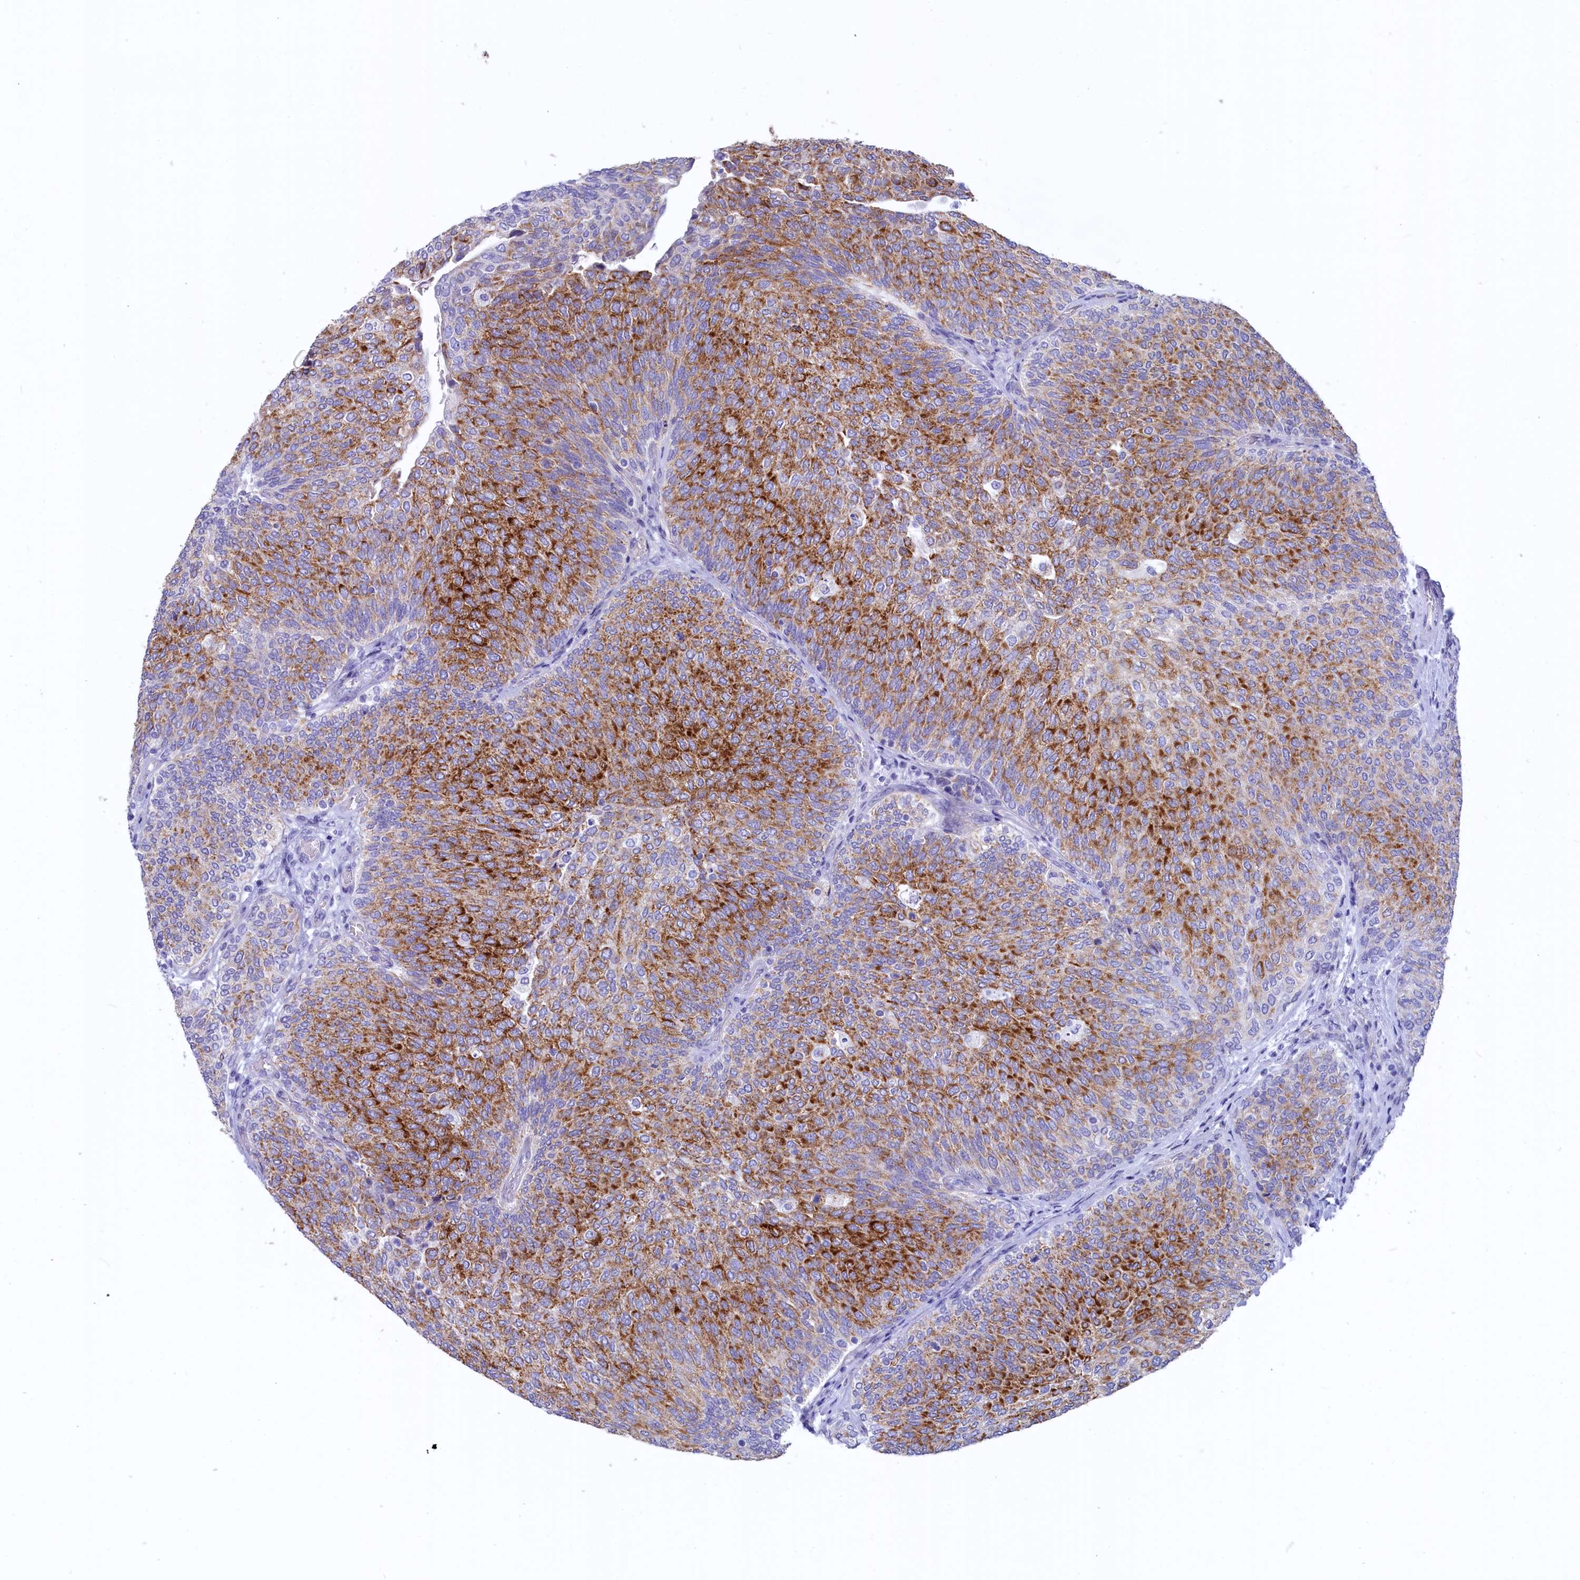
{"staining": {"intensity": "moderate", "quantity": ">75%", "location": "cytoplasmic/membranous"}, "tissue": "urothelial cancer", "cell_type": "Tumor cells", "image_type": "cancer", "snomed": [{"axis": "morphology", "description": "Urothelial carcinoma, Low grade"}, {"axis": "topography", "description": "Urinary bladder"}], "caption": "IHC staining of urothelial cancer, which exhibits medium levels of moderate cytoplasmic/membranous staining in about >75% of tumor cells indicating moderate cytoplasmic/membranous protein positivity. The staining was performed using DAB (brown) for protein detection and nuclei were counterstained in hematoxylin (blue).", "gene": "ZSWIM4", "patient": {"sex": "female", "age": 79}}